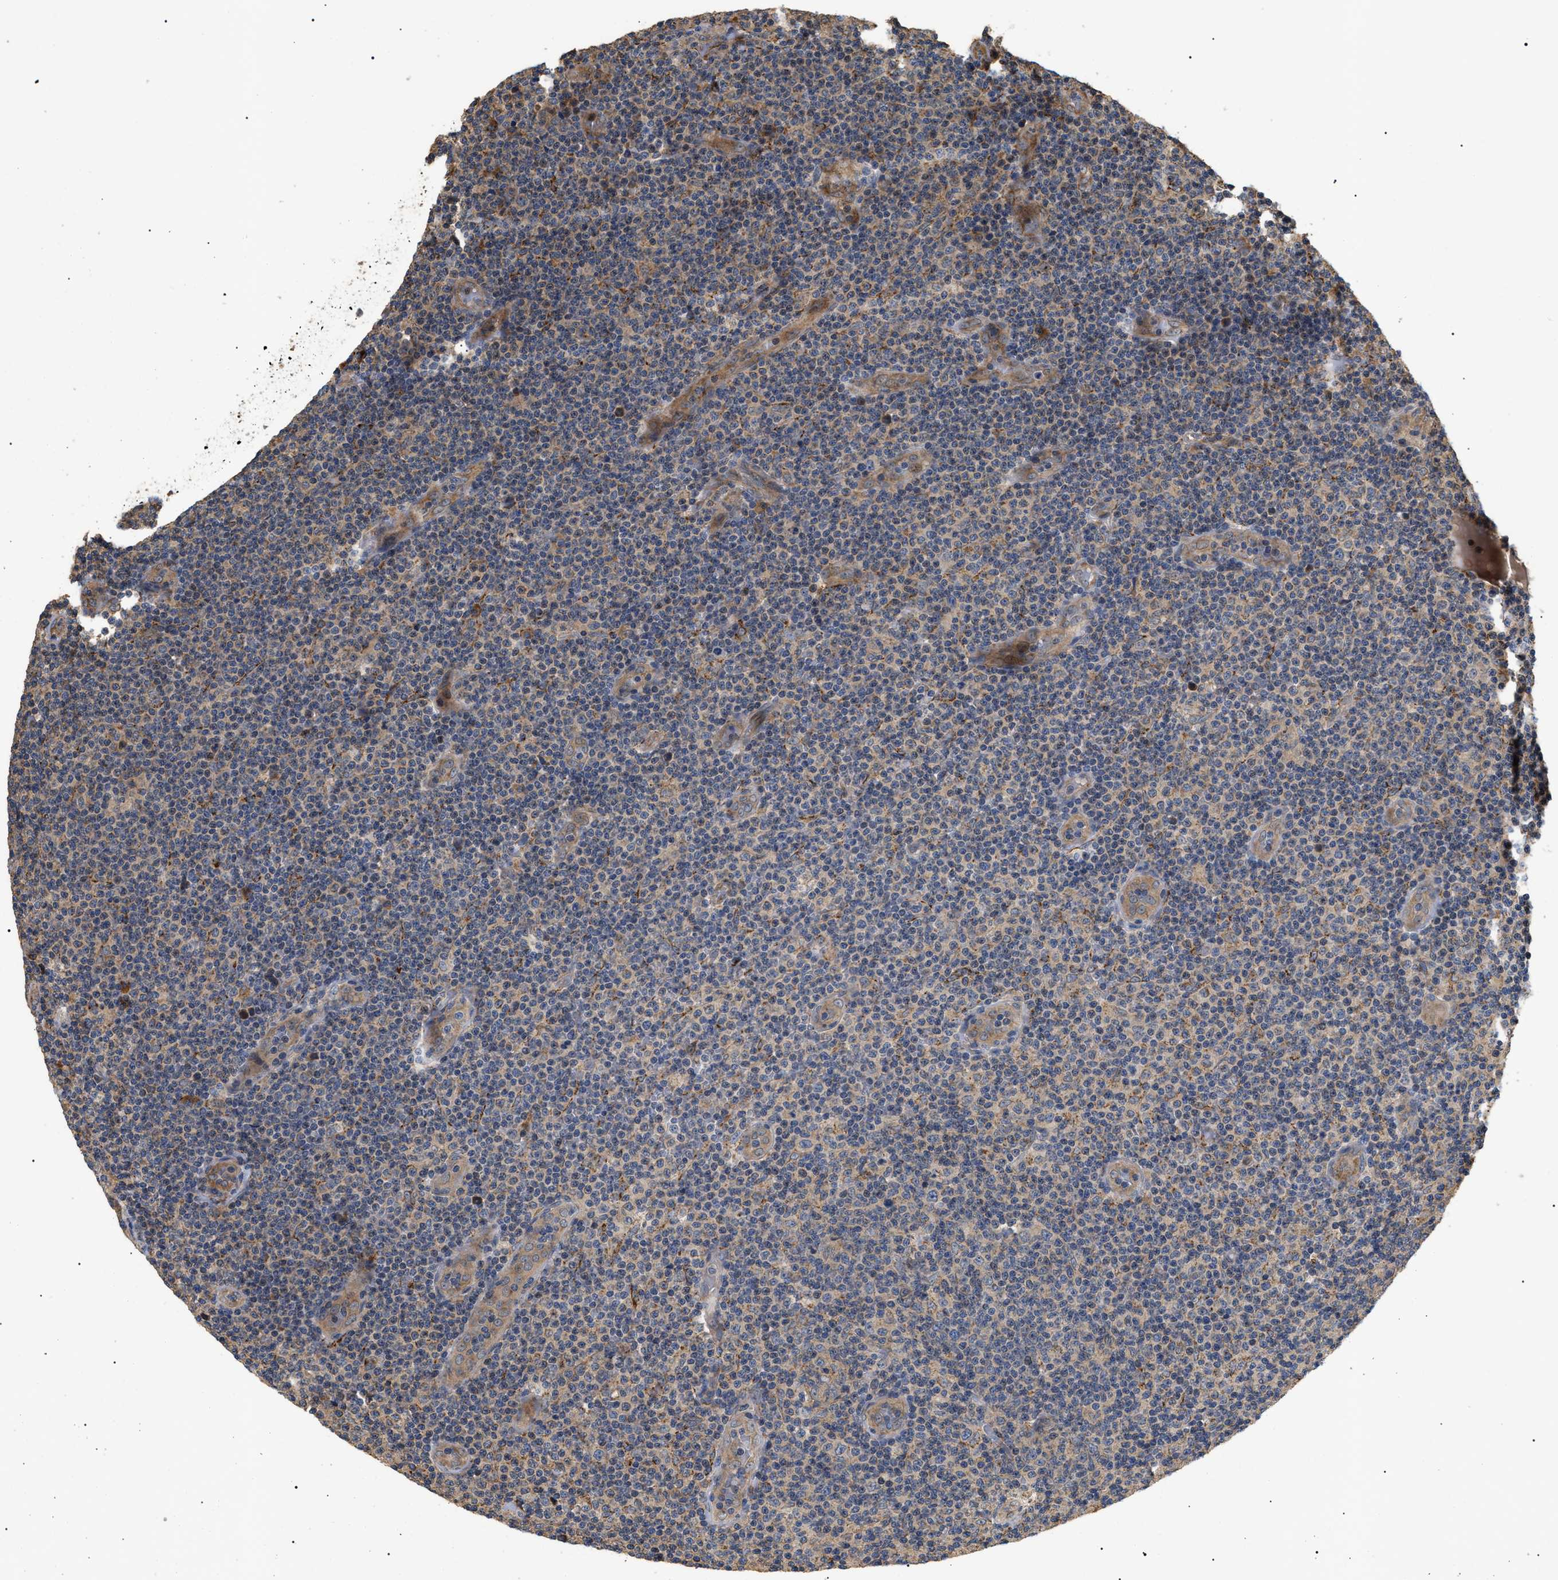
{"staining": {"intensity": "weak", "quantity": "<25%", "location": "cytoplasmic/membranous,nuclear"}, "tissue": "lymphoma", "cell_type": "Tumor cells", "image_type": "cancer", "snomed": [{"axis": "morphology", "description": "Malignant lymphoma, non-Hodgkin's type, Low grade"}, {"axis": "topography", "description": "Lymph node"}], "caption": "There is no significant positivity in tumor cells of lymphoma. The staining was performed using DAB to visualize the protein expression in brown, while the nuclei were stained in blue with hematoxylin (Magnification: 20x).", "gene": "ASTL", "patient": {"sex": "male", "age": 83}}